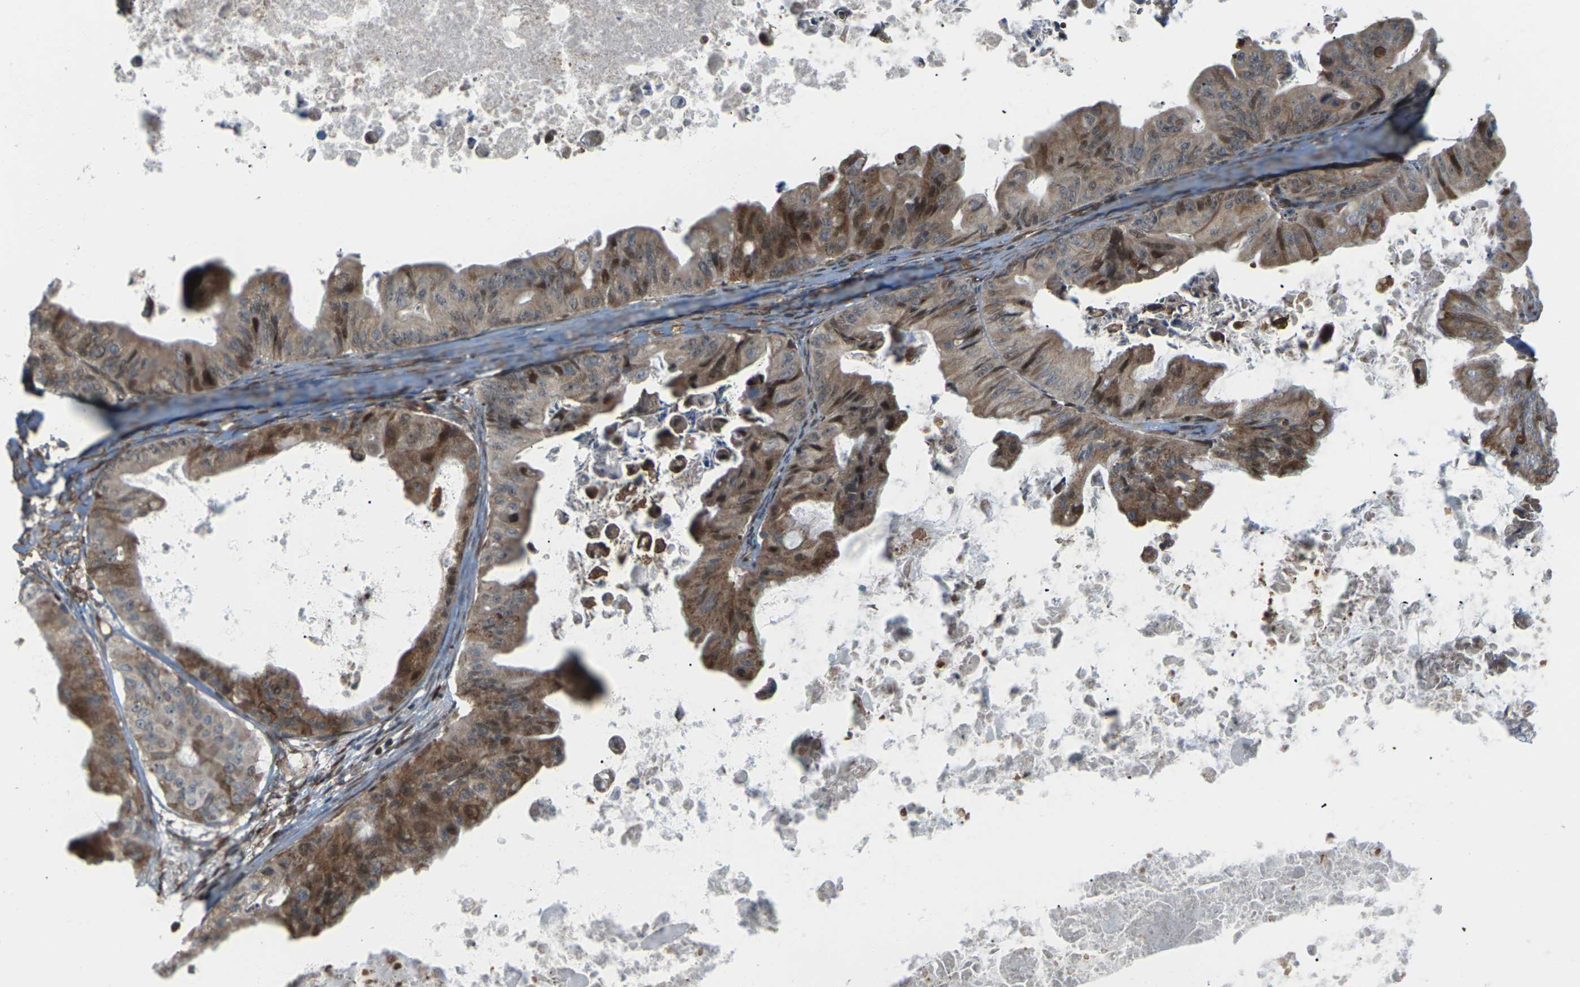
{"staining": {"intensity": "moderate", "quantity": ">75%", "location": "cytoplasmic/membranous"}, "tissue": "ovarian cancer", "cell_type": "Tumor cells", "image_type": "cancer", "snomed": [{"axis": "morphology", "description": "Cystadenocarcinoma, mucinous, NOS"}, {"axis": "topography", "description": "Ovary"}], "caption": "Tumor cells demonstrate medium levels of moderate cytoplasmic/membranous expression in about >75% of cells in mucinous cystadenocarcinoma (ovarian).", "gene": "ROBO1", "patient": {"sex": "female", "age": 37}}